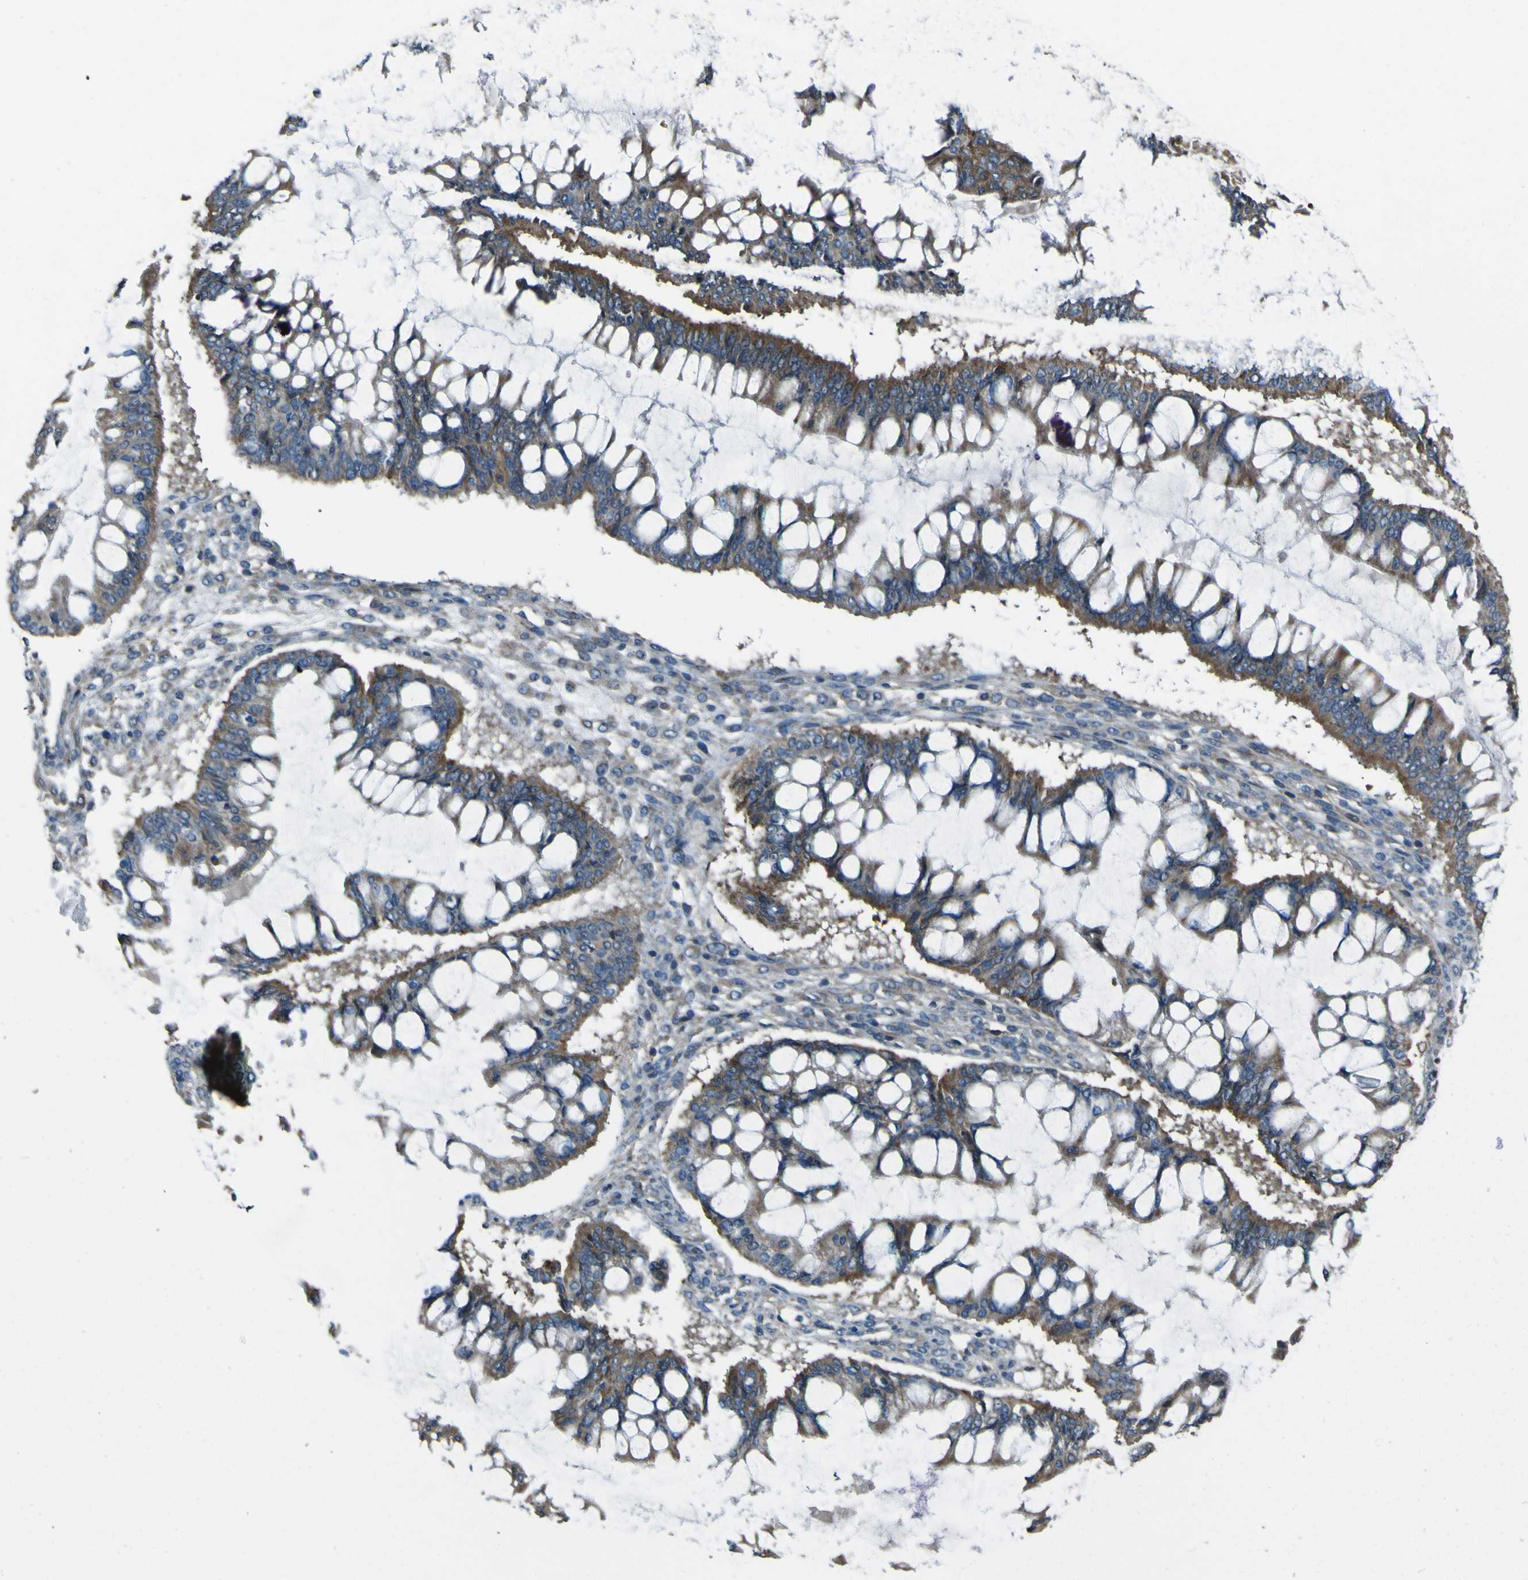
{"staining": {"intensity": "moderate", "quantity": ">75%", "location": "cytoplasmic/membranous"}, "tissue": "ovarian cancer", "cell_type": "Tumor cells", "image_type": "cancer", "snomed": [{"axis": "morphology", "description": "Cystadenocarcinoma, mucinous, NOS"}, {"axis": "topography", "description": "Ovary"}], "caption": "There is medium levels of moderate cytoplasmic/membranous staining in tumor cells of ovarian cancer (mucinous cystadenocarcinoma), as demonstrated by immunohistochemical staining (brown color).", "gene": "NAALADL2", "patient": {"sex": "female", "age": 73}}